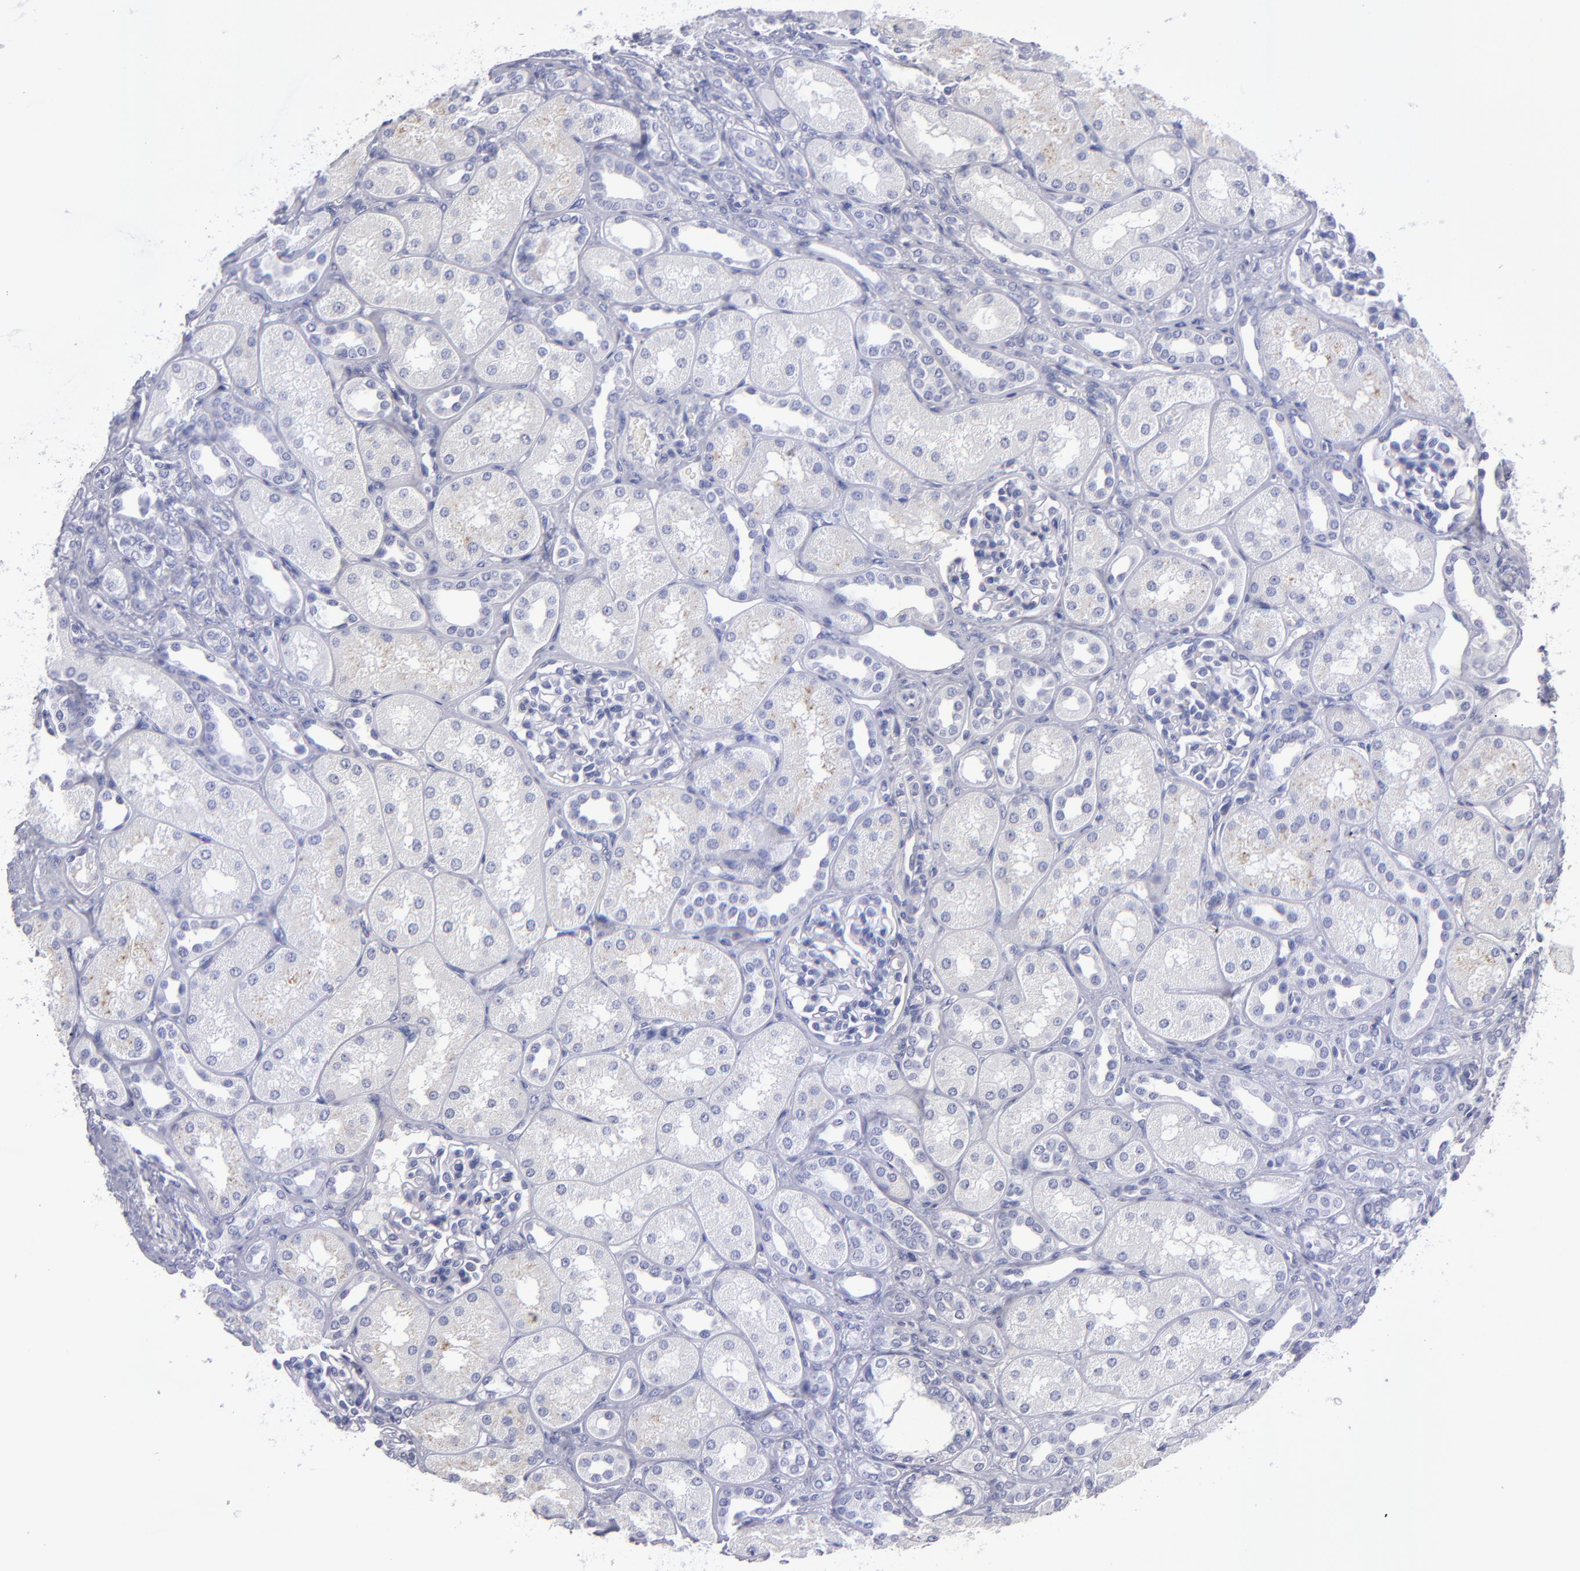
{"staining": {"intensity": "negative", "quantity": "none", "location": "none"}, "tissue": "kidney", "cell_type": "Cells in glomeruli", "image_type": "normal", "snomed": [{"axis": "morphology", "description": "Normal tissue, NOS"}, {"axis": "topography", "description": "Kidney"}], "caption": "This photomicrograph is of normal kidney stained with immunohistochemistry to label a protein in brown with the nuclei are counter-stained blue. There is no staining in cells in glomeruli.", "gene": "MB", "patient": {"sex": "male", "age": 7}}